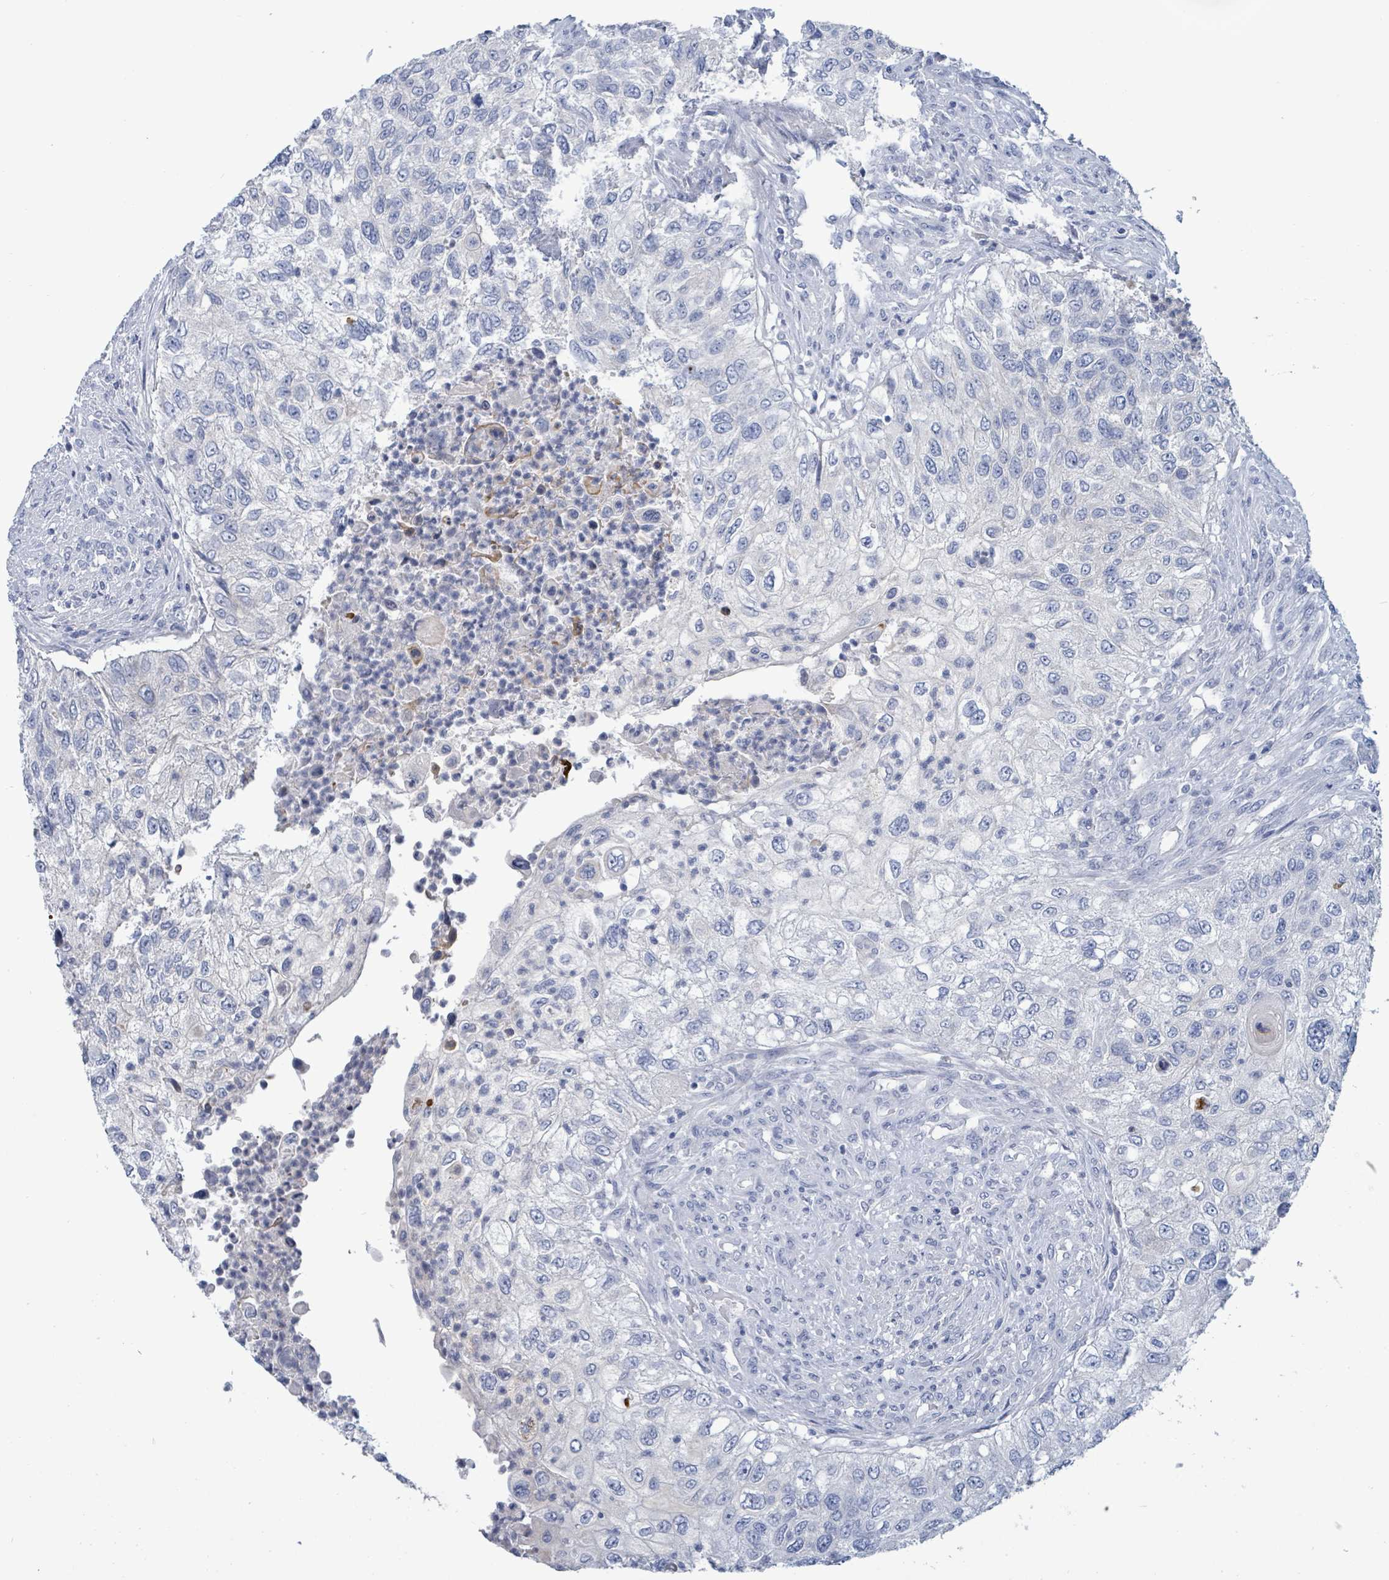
{"staining": {"intensity": "negative", "quantity": "none", "location": "none"}, "tissue": "urothelial cancer", "cell_type": "Tumor cells", "image_type": "cancer", "snomed": [{"axis": "morphology", "description": "Urothelial carcinoma, High grade"}, {"axis": "topography", "description": "Urinary bladder"}], "caption": "DAB (3,3'-diaminobenzidine) immunohistochemical staining of human urothelial cancer exhibits no significant expression in tumor cells.", "gene": "NTN3", "patient": {"sex": "female", "age": 60}}